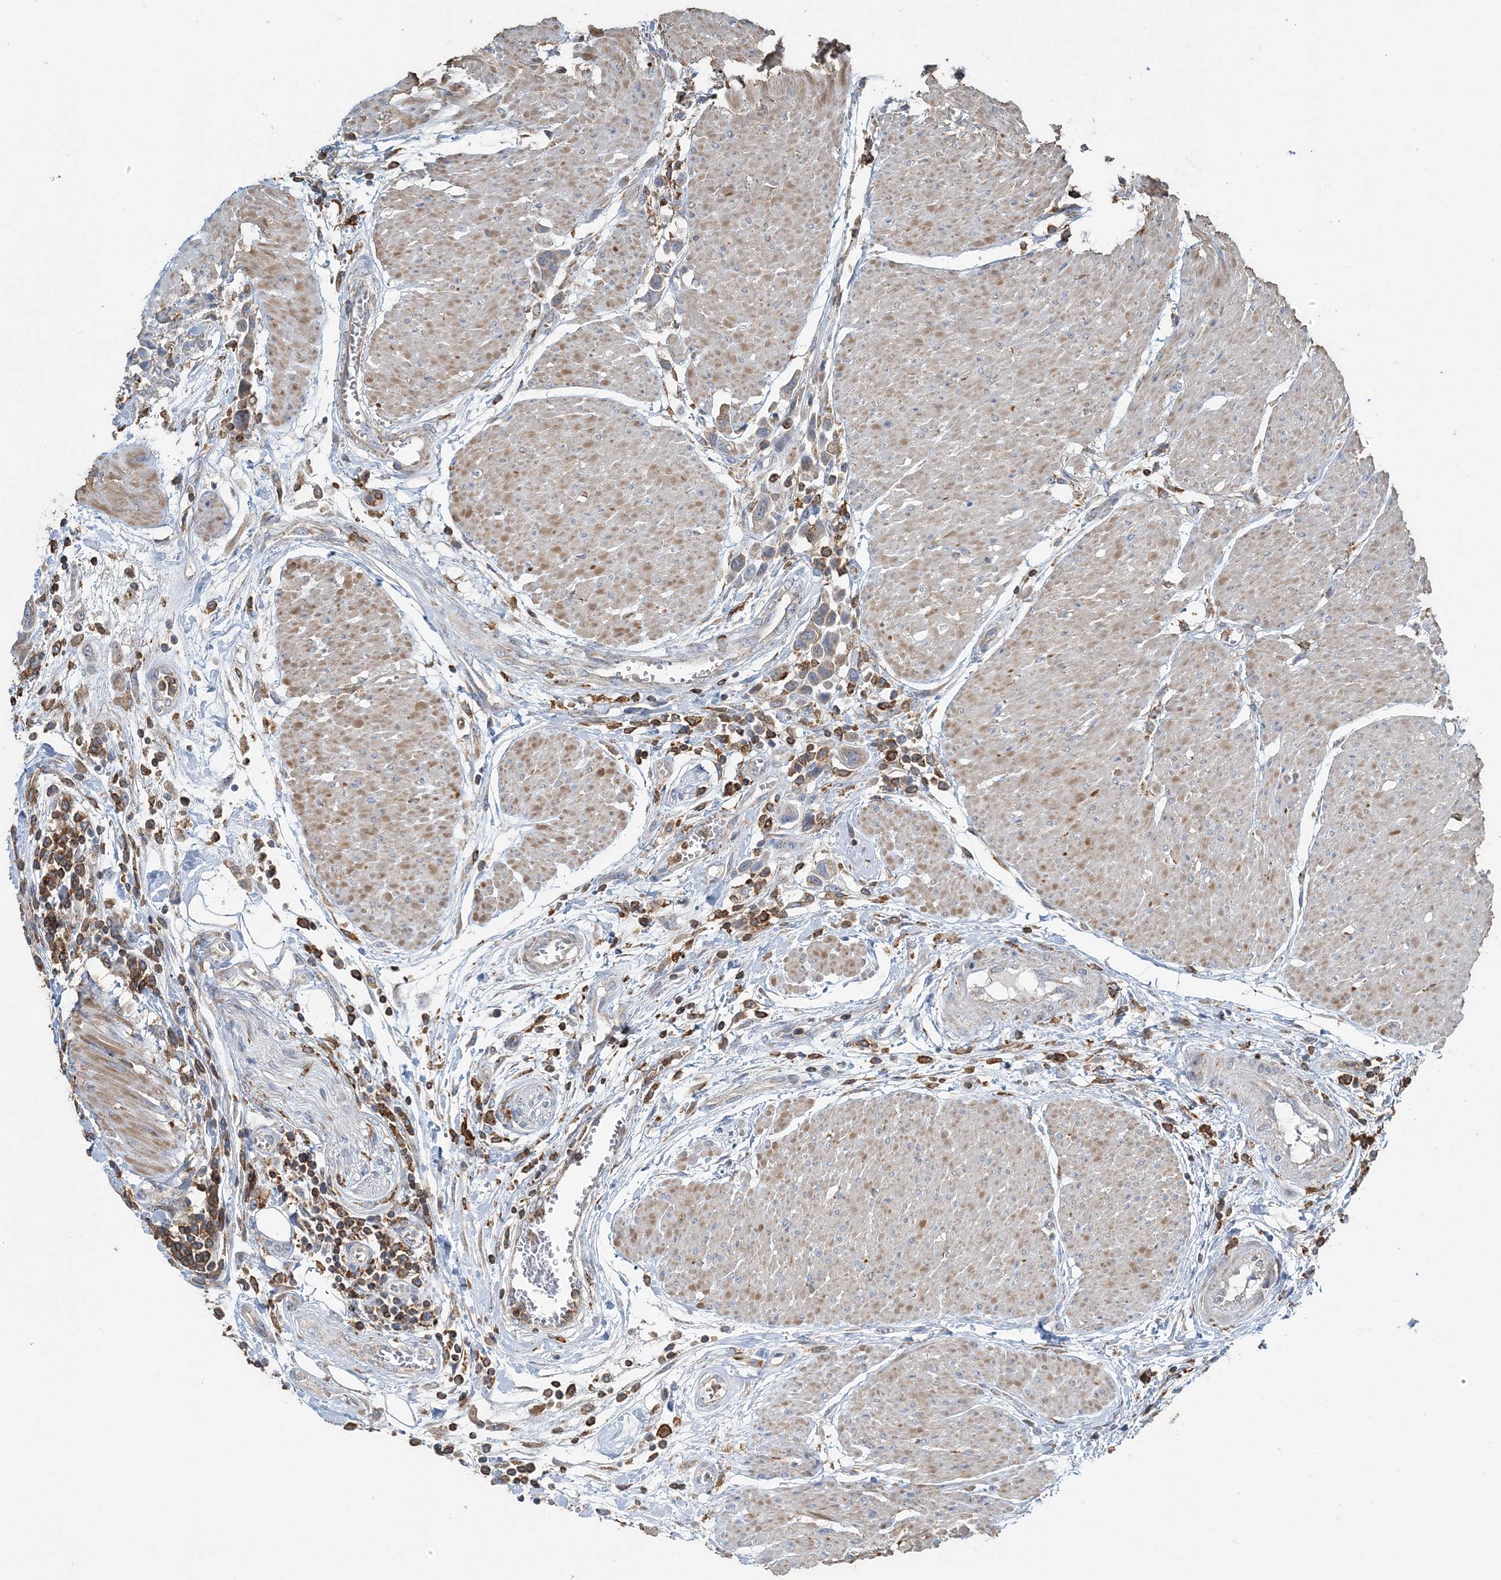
{"staining": {"intensity": "weak", "quantity": "<25%", "location": "cytoplasmic/membranous"}, "tissue": "urothelial cancer", "cell_type": "Tumor cells", "image_type": "cancer", "snomed": [{"axis": "morphology", "description": "Urothelial carcinoma, High grade"}, {"axis": "topography", "description": "Urinary bladder"}], "caption": "Urothelial cancer was stained to show a protein in brown. There is no significant staining in tumor cells.", "gene": "TMLHE", "patient": {"sex": "male", "age": 50}}